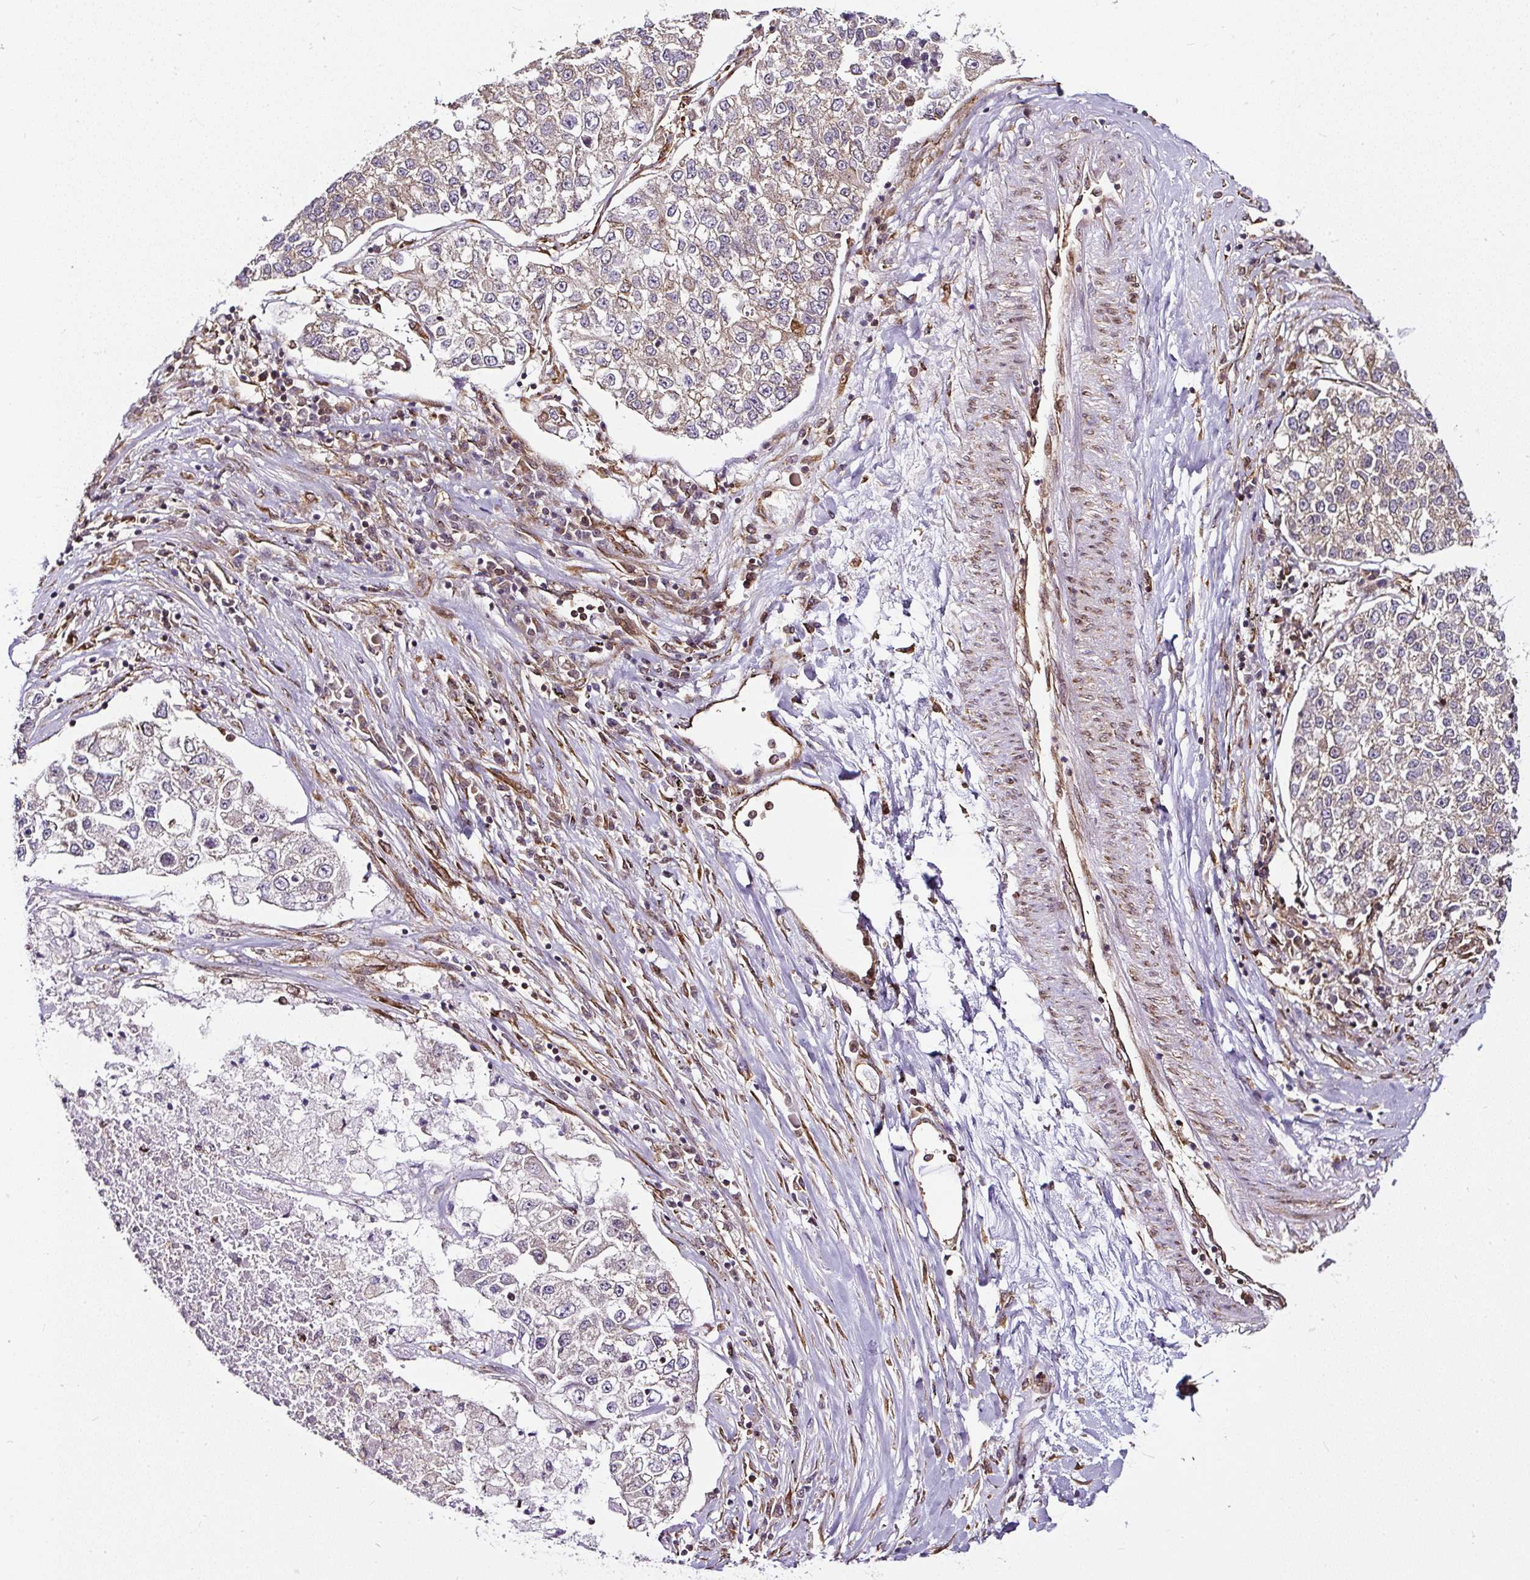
{"staining": {"intensity": "weak", "quantity": "25%-75%", "location": "cytoplasmic/membranous"}, "tissue": "lung cancer", "cell_type": "Tumor cells", "image_type": "cancer", "snomed": [{"axis": "morphology", "description": "Adenocarcinoma, NOS"}, {"axis": "topography", "description": "Lung"}], "caption": "A photomicrograph of adenocarcinoma (lung) stained for a protein displays weak cytoplasmic/membranous brown staining in tumor cells.", "gene": "KDM4E", "patient": {"sex": "male", "age": 49}}